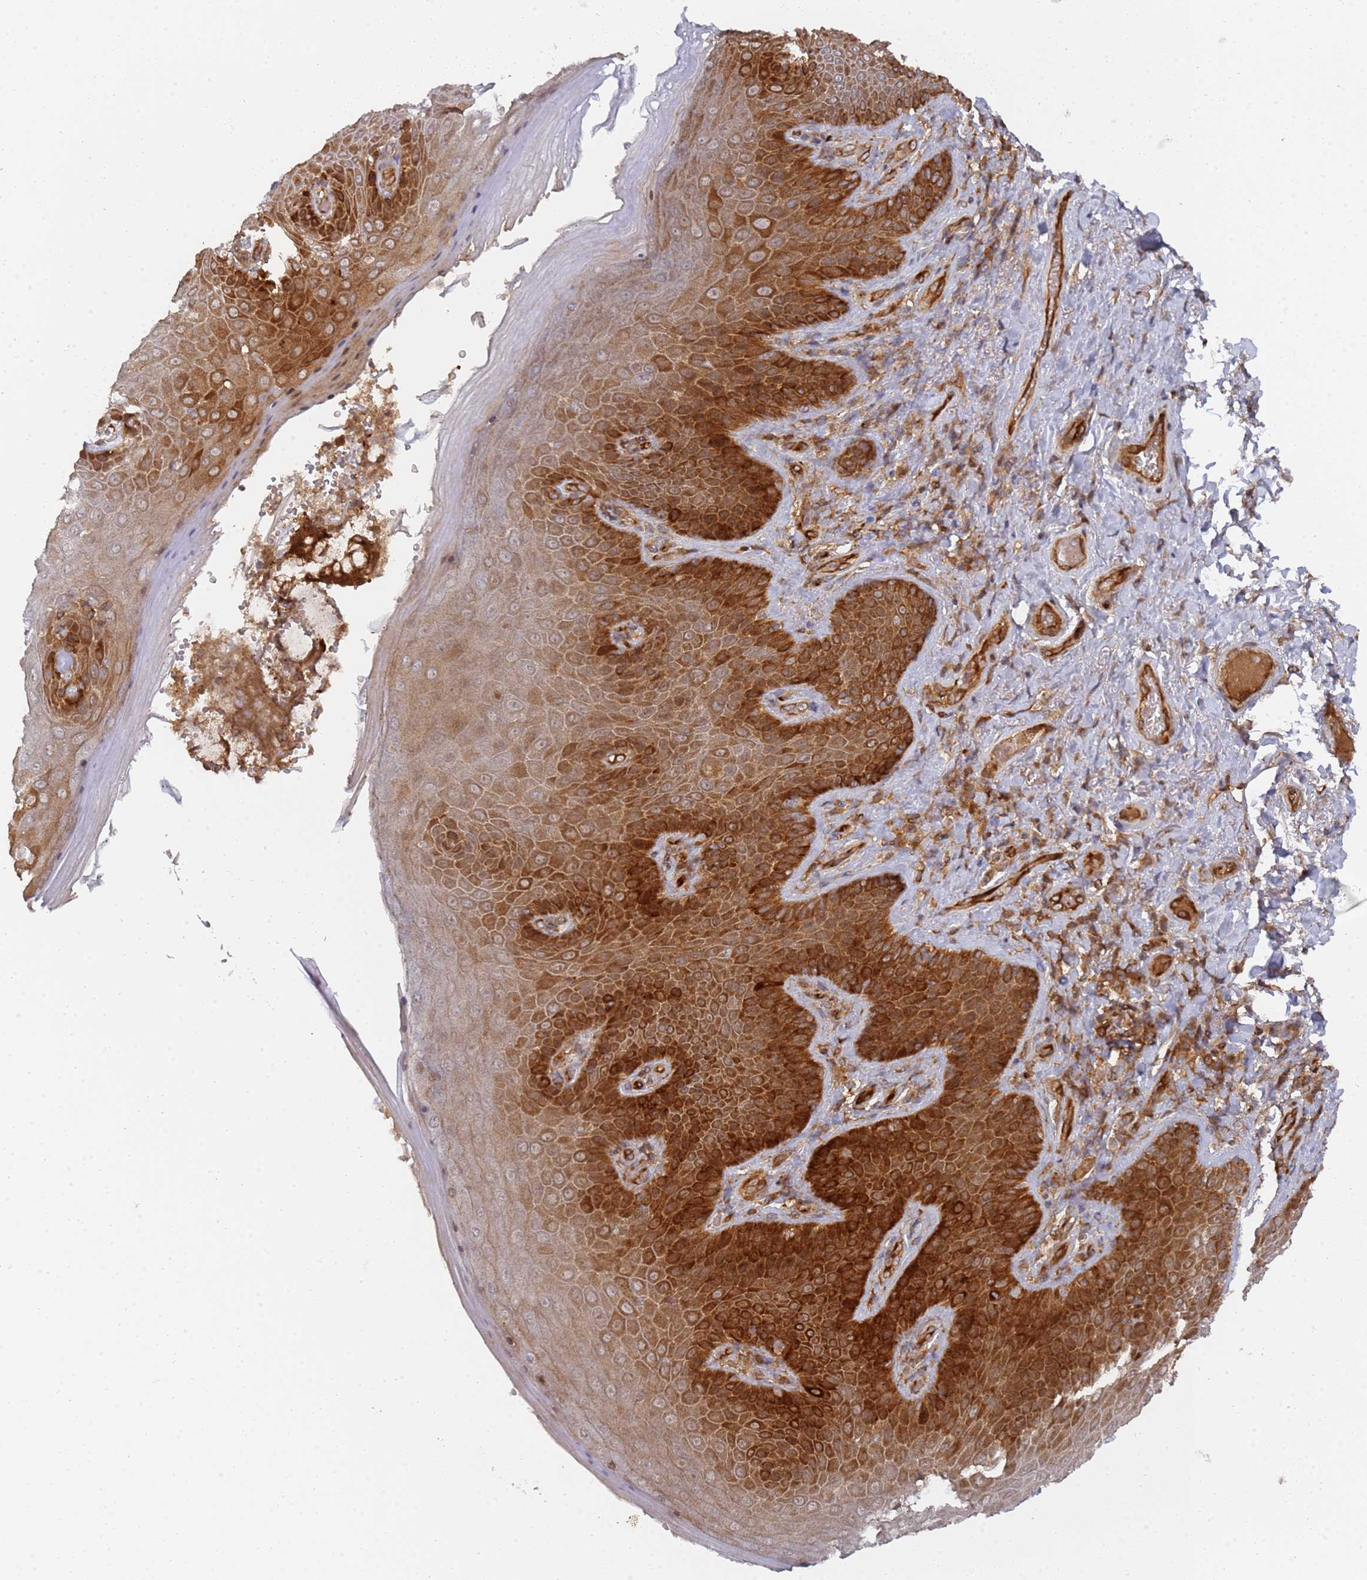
{"staining": {"intensity": "strong", "quantity": "25%-75%", "location": "cytoplasmic/membranous,nuclear"}, "tissue": "skin", "cell_type": "Epidermal cells", "image_type": "normal", "snomed": [{"axis": "morphology", "description": "Normal tissue, NOS"}, {"axis": "topography", "description": "Anal"}], "caption": "Skin stained with DAB (3,3'-diaminobenzidine) immunohistochemistry (IHC) reveals high levels of strong cytoplasmic/membranous,nuclear expression in about 25%-75% of epidermal cells. (IHC, brightfield microscopy, high magnification).", "gene": "DDX60", "patient": {"sex": "female", "age": 89}}